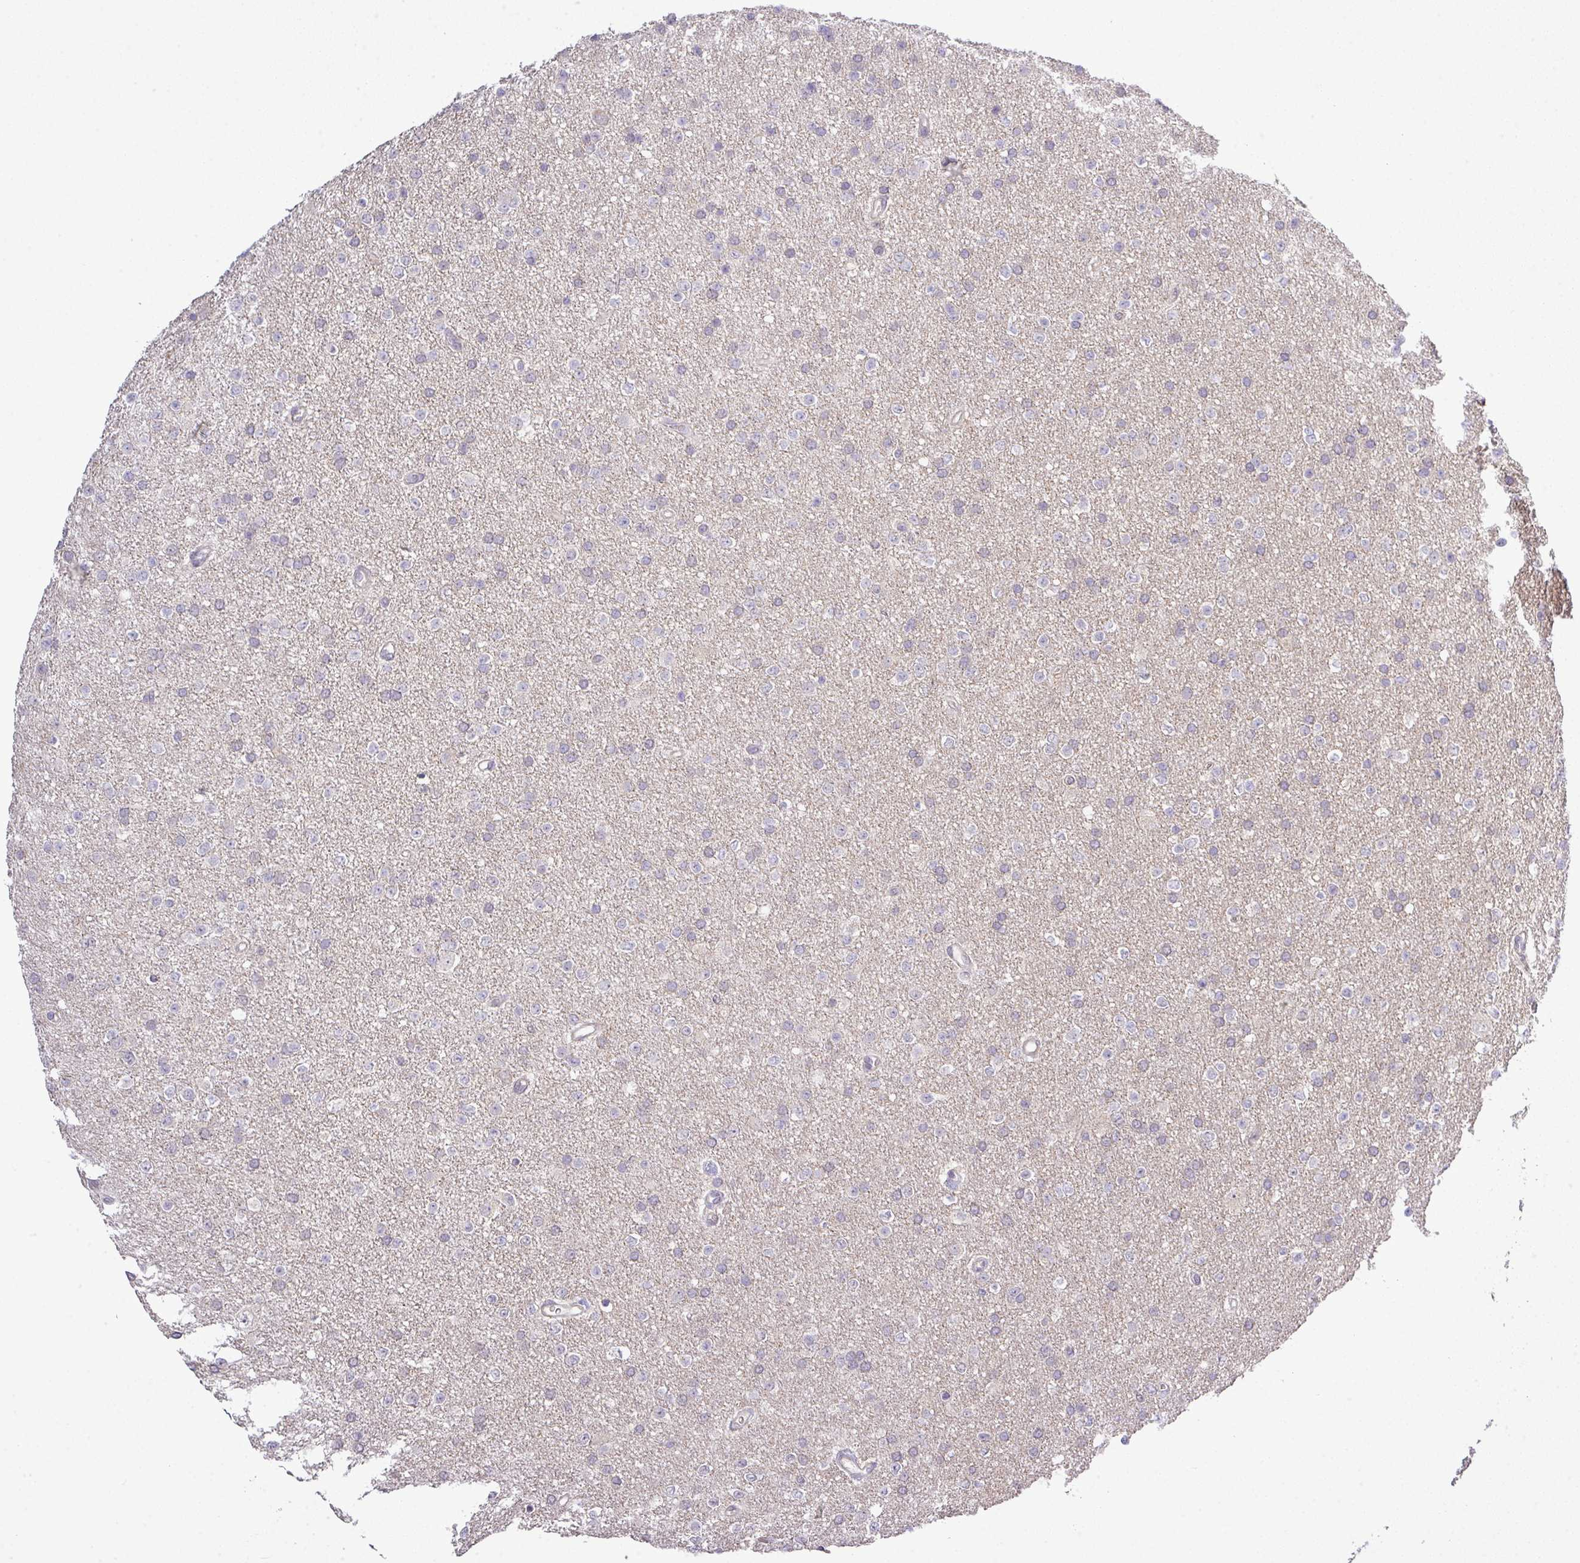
{"staining": {"intensity": "negative", "quantity": "none", "location": "none"}, "tissue": "glioma", "cell_type": "Tumor cells", "image_type": "cancer", "snomed": [{"axis": "morphology", "description": "Glioma, malignant, Low grade"}, {"axis": "topography", "description": "Brain"}], "caption": "High magnification brightfield microscopy of malignant glioma (low-grade) stained with DAB (brown) and counterstained with hematoxylin (blue): tumor cells show no significant expression.", "gene": "TPRA1", "patient": {"sex": "female", "age": 34}}